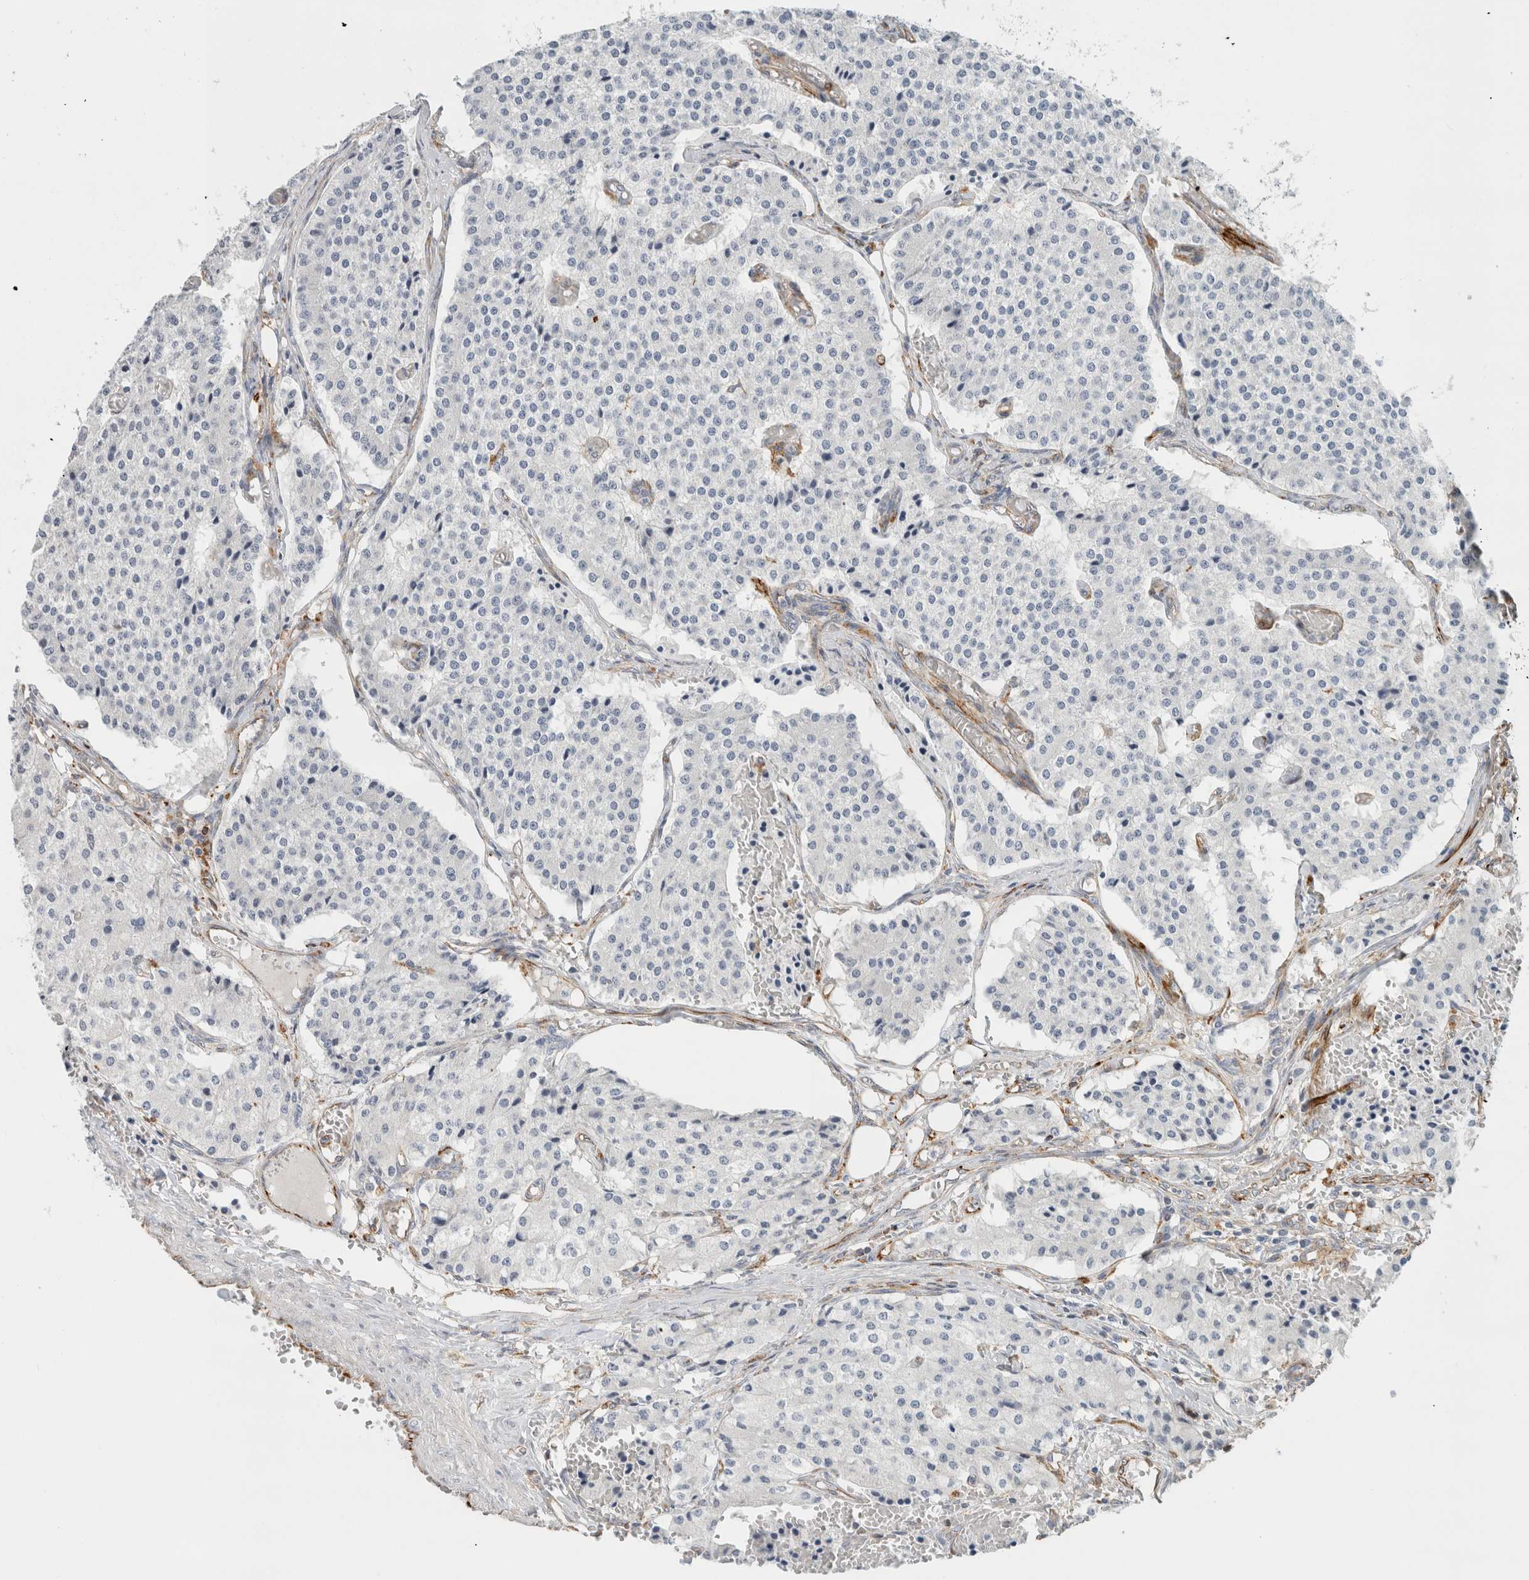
{"staining": {"intensity": "negative", "quantity": "none", "location": "none"}, "tissue": "carcinoid", "cell_type": "Tumor cells", "image_type": "cancer", "snomed": [{"axis": "morphology", "description": "Carcinoid, malignant, NOS"}, {"axis": "topography", "description": "Colon"}], "caption": "Micrograph shows no protein expression in tumor cells of malignant carcinoid tissue. Nuclei are stained in blue.", "gene": "LY86", "patient": {"sex": "female", "age": 52}}